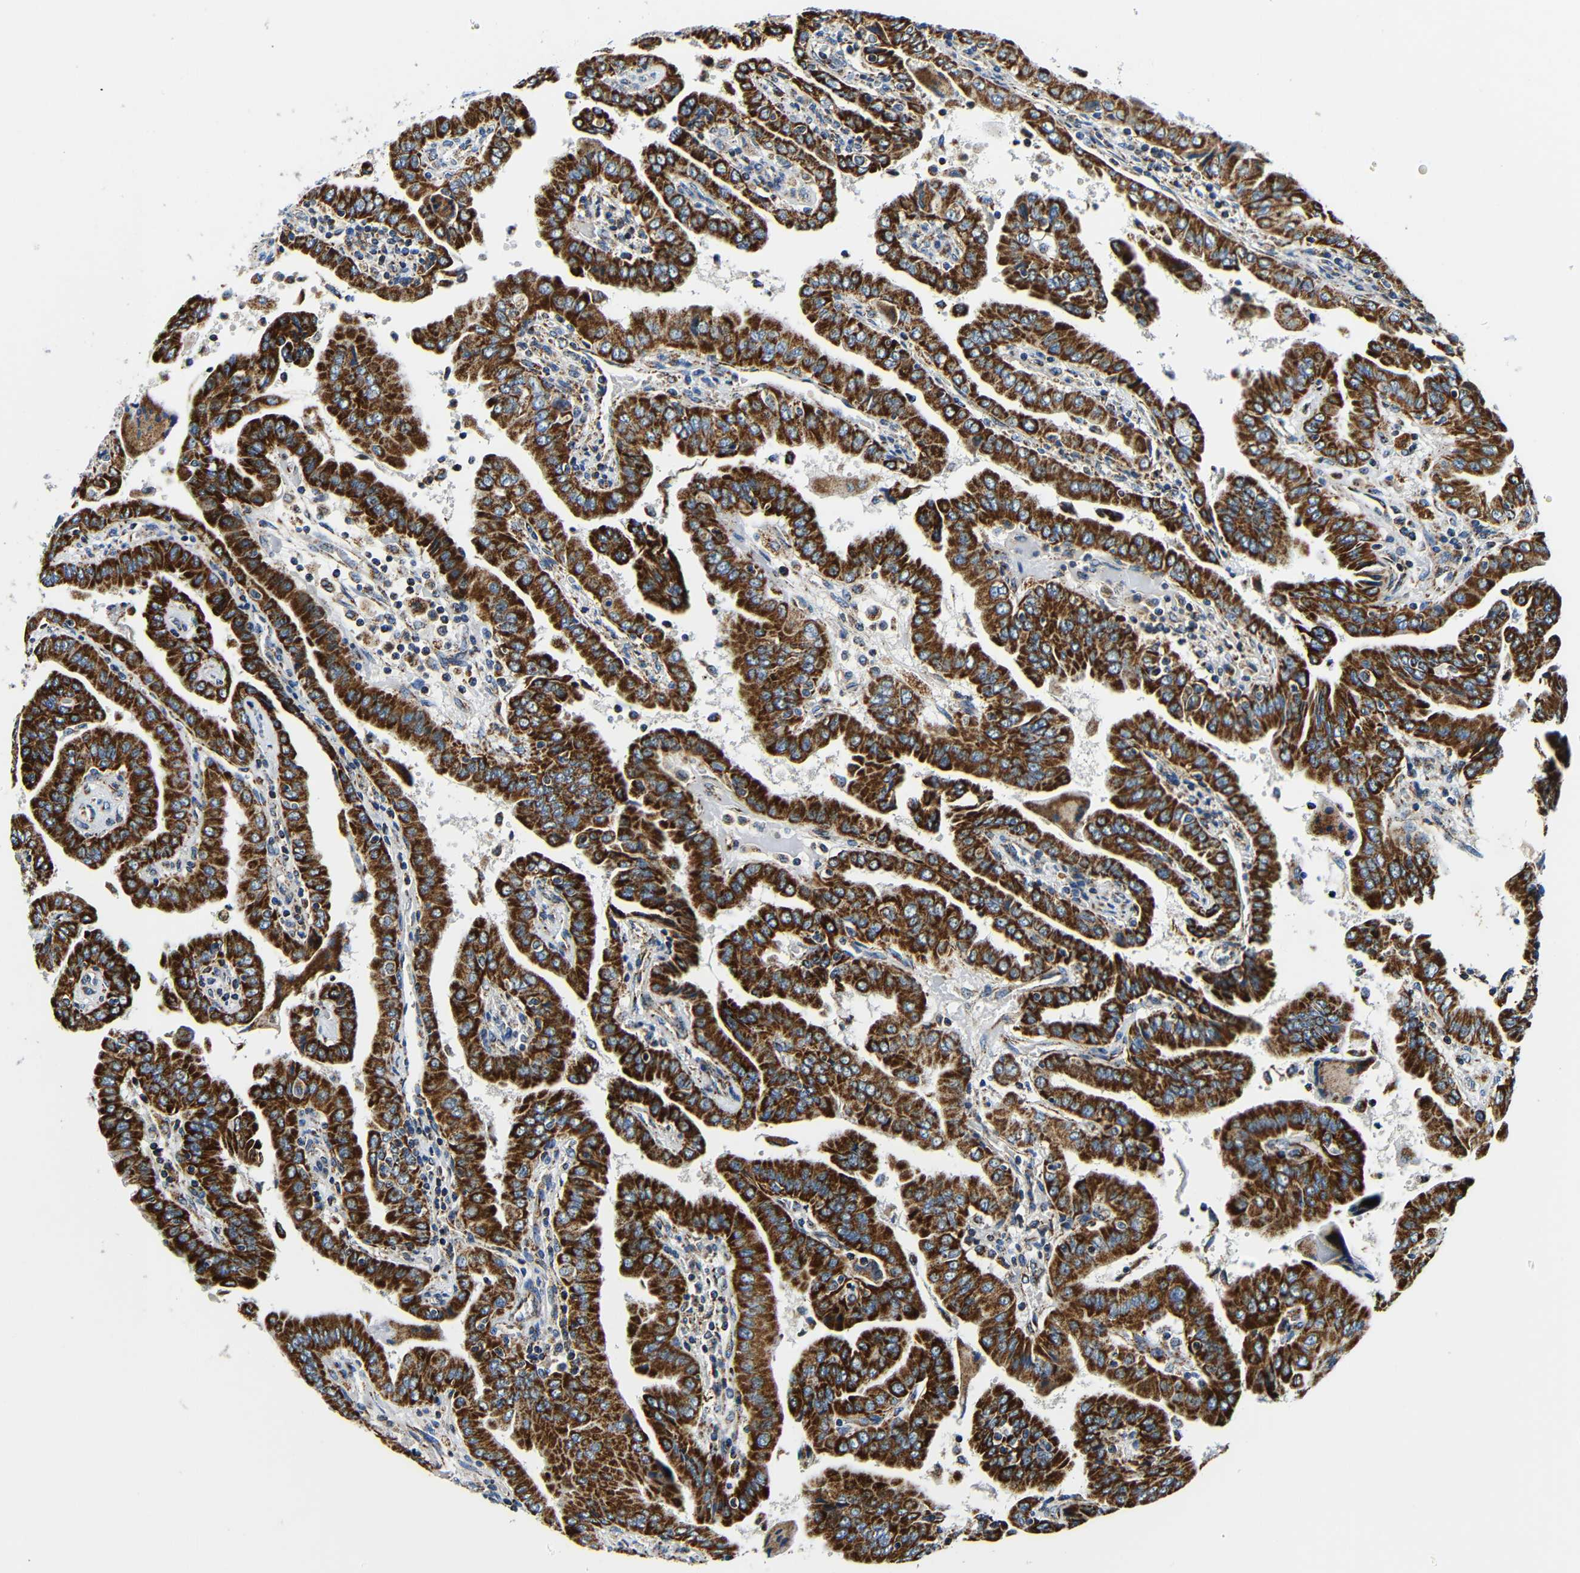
{"staining": {"intensity": "strong", "quantity": ">75%", "location": "cytoplasmic/membranous"}, "tissue": "thyroid cancer", "cell_type": "Tumor cells", "image_type": "cancer", "snomed": [{"axis": "morphology", "description": "Papillary adenocarcinoma, NOS"}, {"axis": "topography", "description": "Thyroid gland"}], "caption": "Protein expression analysis of thyroid papillary adenocarcinoma shows strong cytoplasmic/membranous expression in about >75% of tumor cells.", "gene": "GALNT18", "patient": {"sex": "male", "age": 33}}